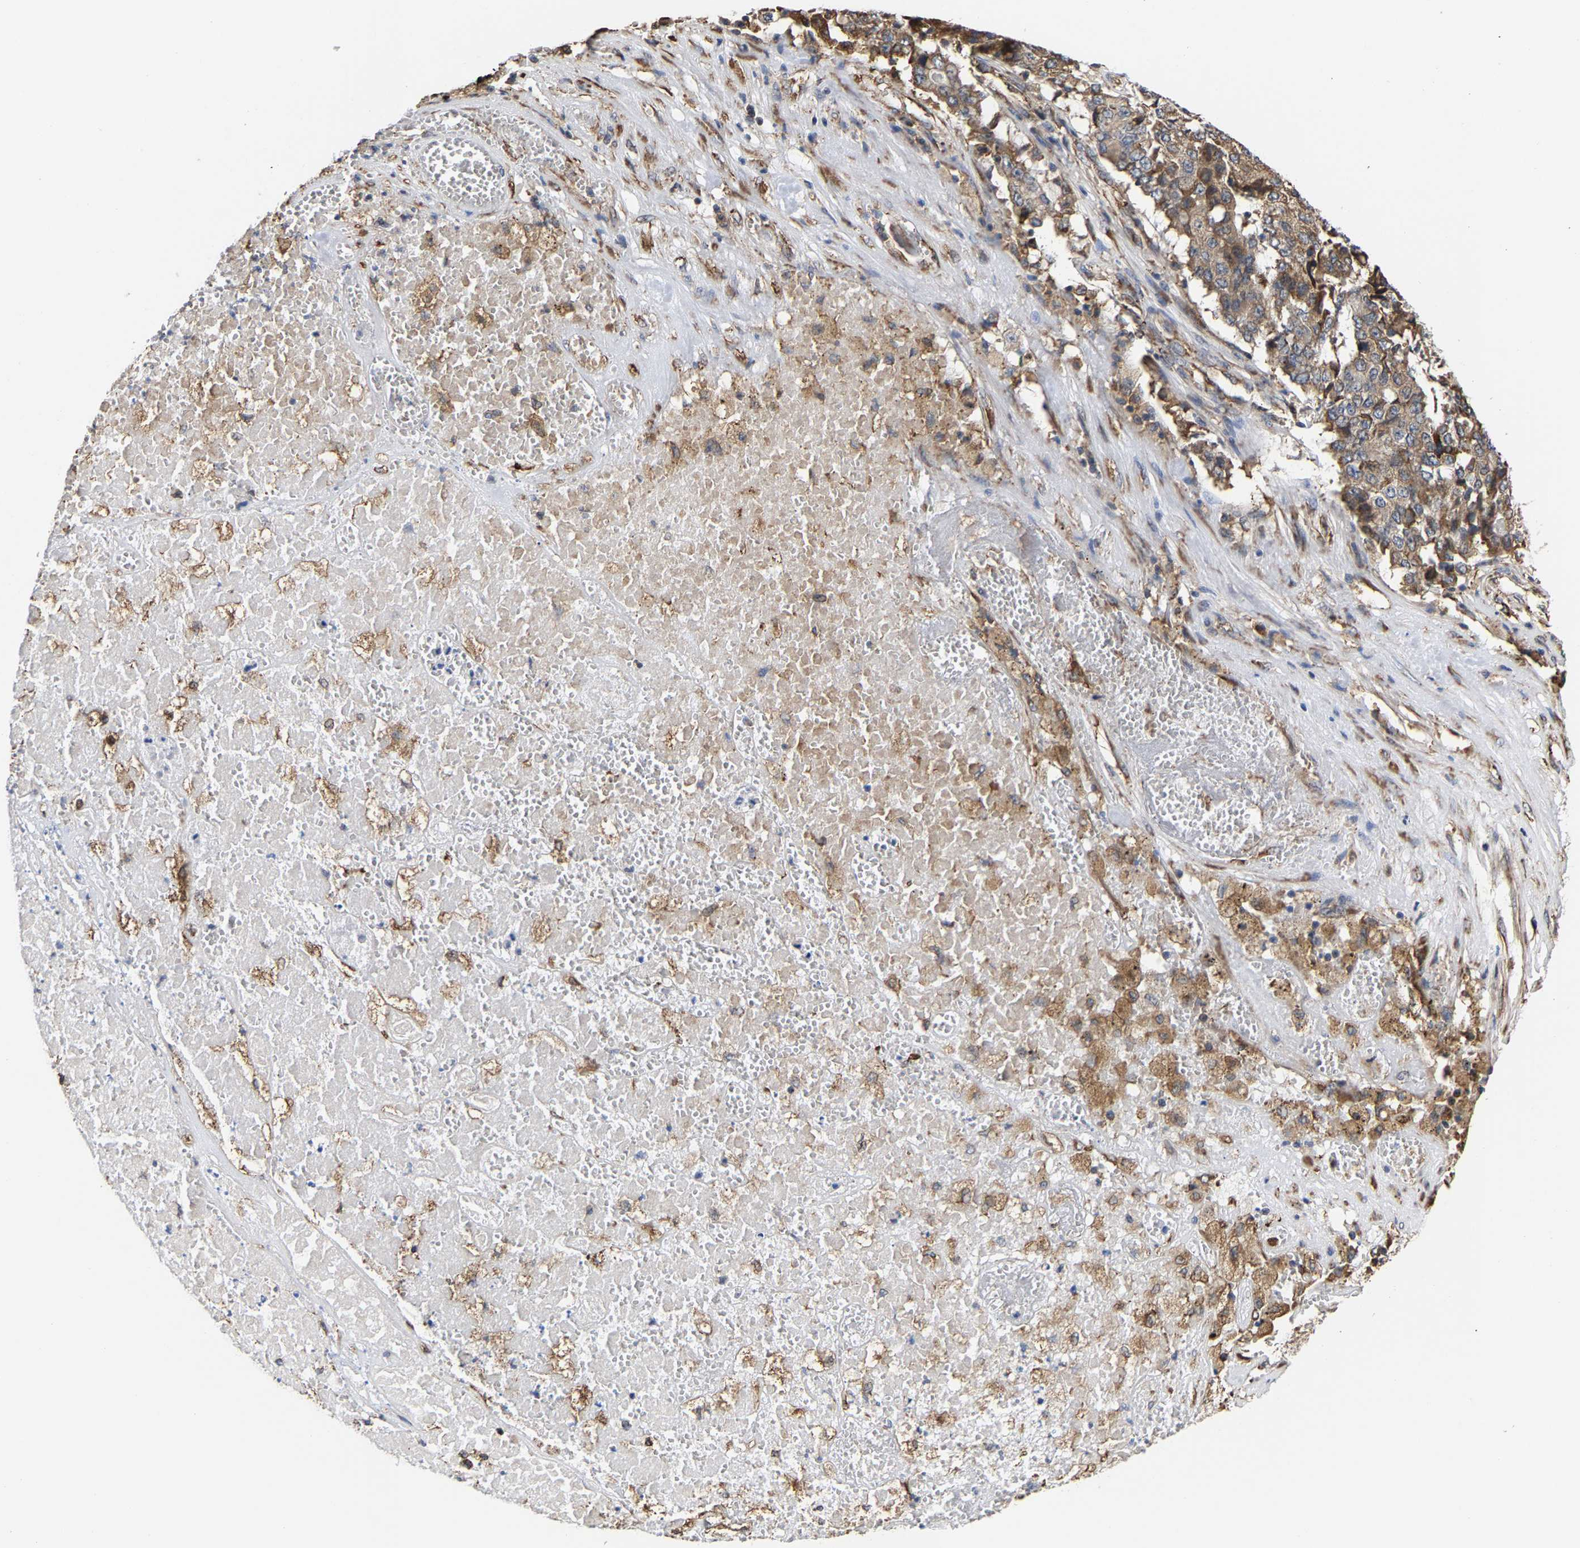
{"staining": {"intensity": "moderate", "quantity": ">75%", "location": "cytoplasmic/membranous"}, "tissue": "pancreatic cancer", "cell_type": "Tumor cells", "image_type": "cancer", "snomed": [{"axis": "morphology", "description": "Adenocarcinoma, NOS"}, {"axis": "topography", "description": "Pancreas"}], "caption": "This micrograph displays adenocarcinoma (pancreatic) stained with immunohistochemistry (IHC) to label a protein in brown. The cytoplasmic/membranous of tumor cells show moderate positivity for the protein. Nuclei are counter-stained blue.", "gene": "ARAP1", "patient": {"sex": "male", "age": 50}}